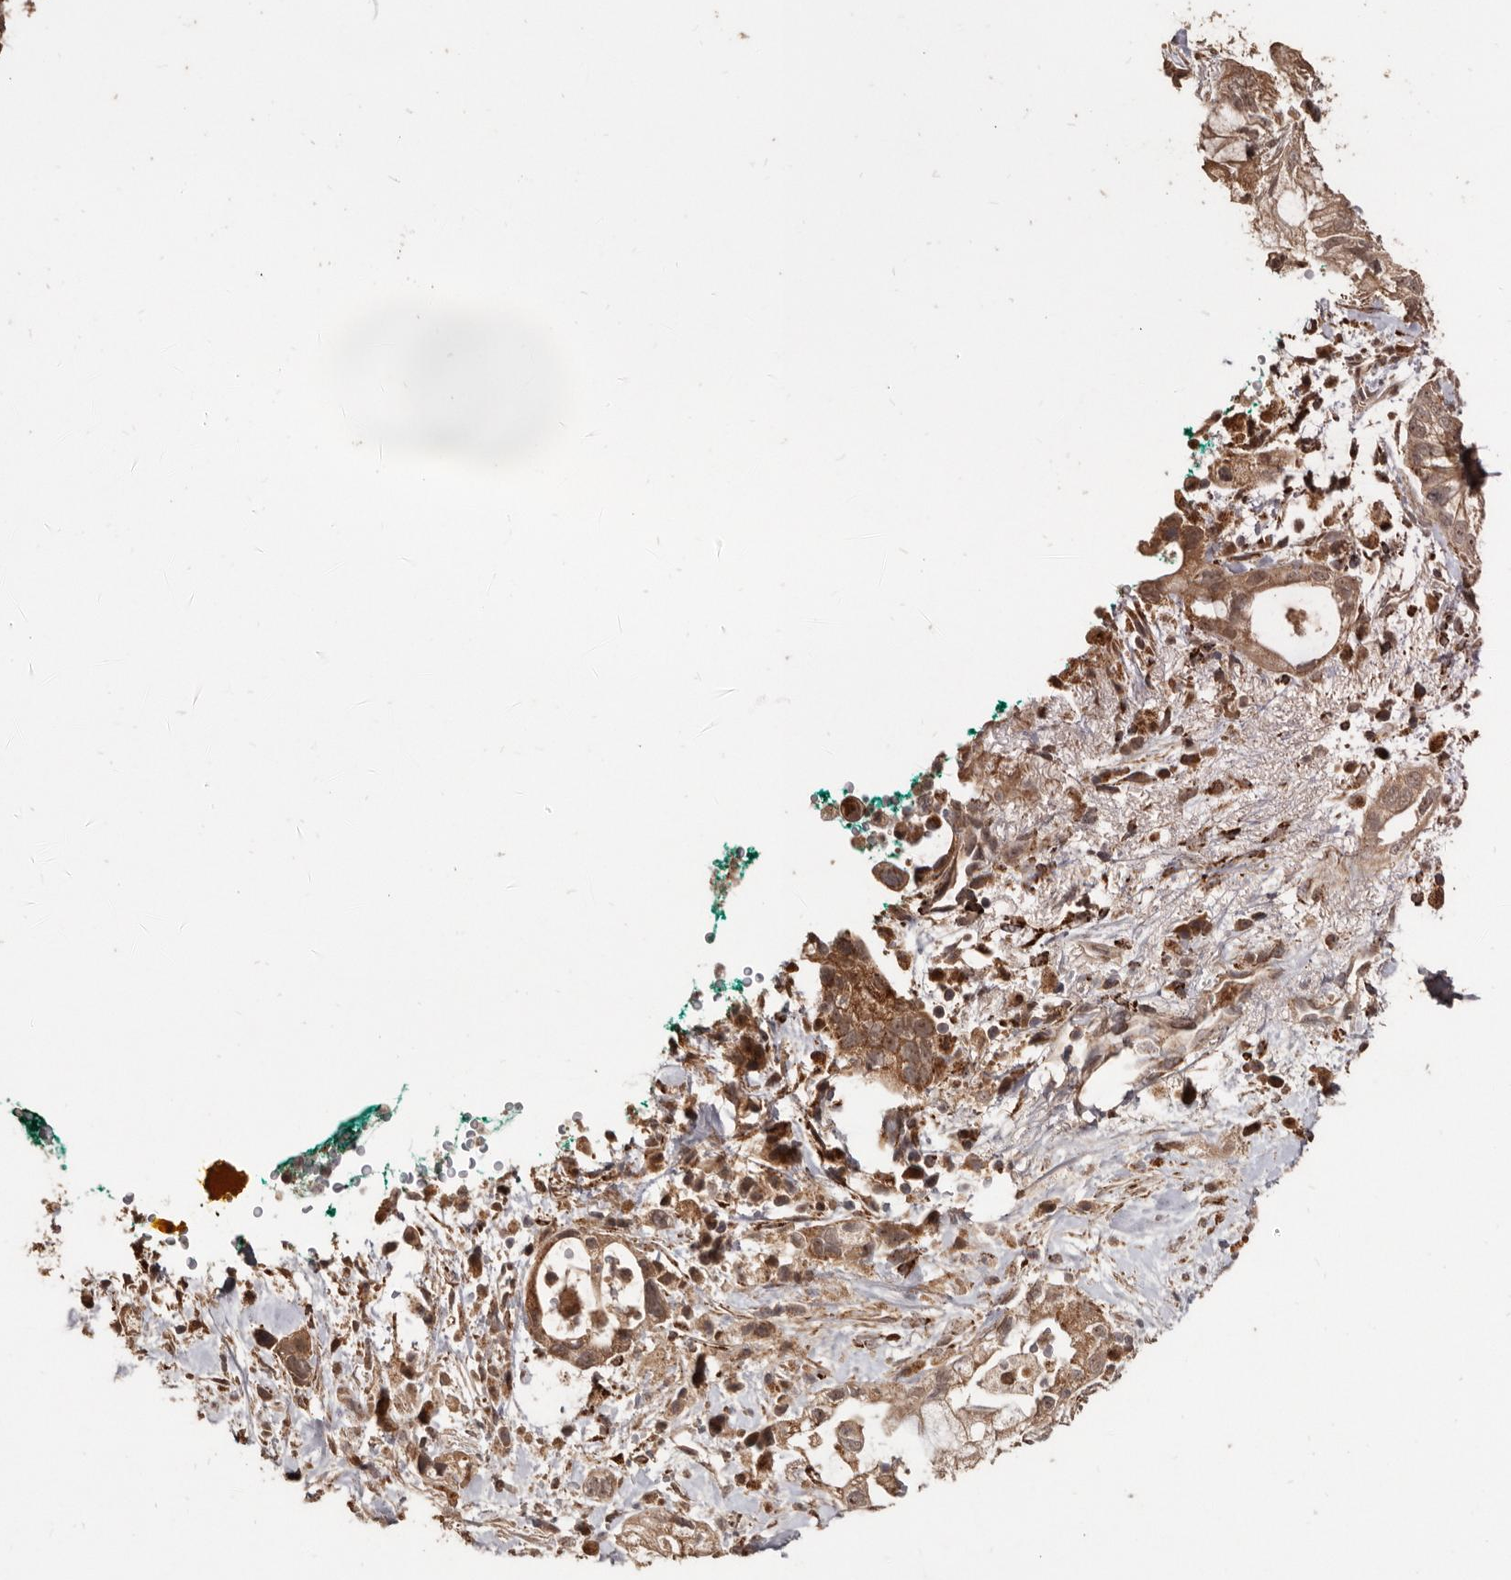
{"staining": {"intensity": "moderate", "quantity": ">75%", "location": "cytoplasmic/membranous"}, "tissue": "pancreatic cancer", "cell_type": "Tumor cells", "image_type": "cancer", "snomed": [{"axis": "morphology", "description": "Adenocarcinoma, NOS"}, {"axis": "topography", "description": "Pancreas"}], "caption": "Immunohistochemistry staining of pancreatic cancer, which demonstrates medium levels of moderate cytoplasmic/membranous staining in approximately >75% of tumor cells indicating moderate cytoplasmic/membranous protein positivity. The staining was performed using DAB (brown) for protein detection and nuclei were counterstained in hematoxylin (blue).", "gene": "AKAP7", "patient": {"sex": "male", "age": 53}}